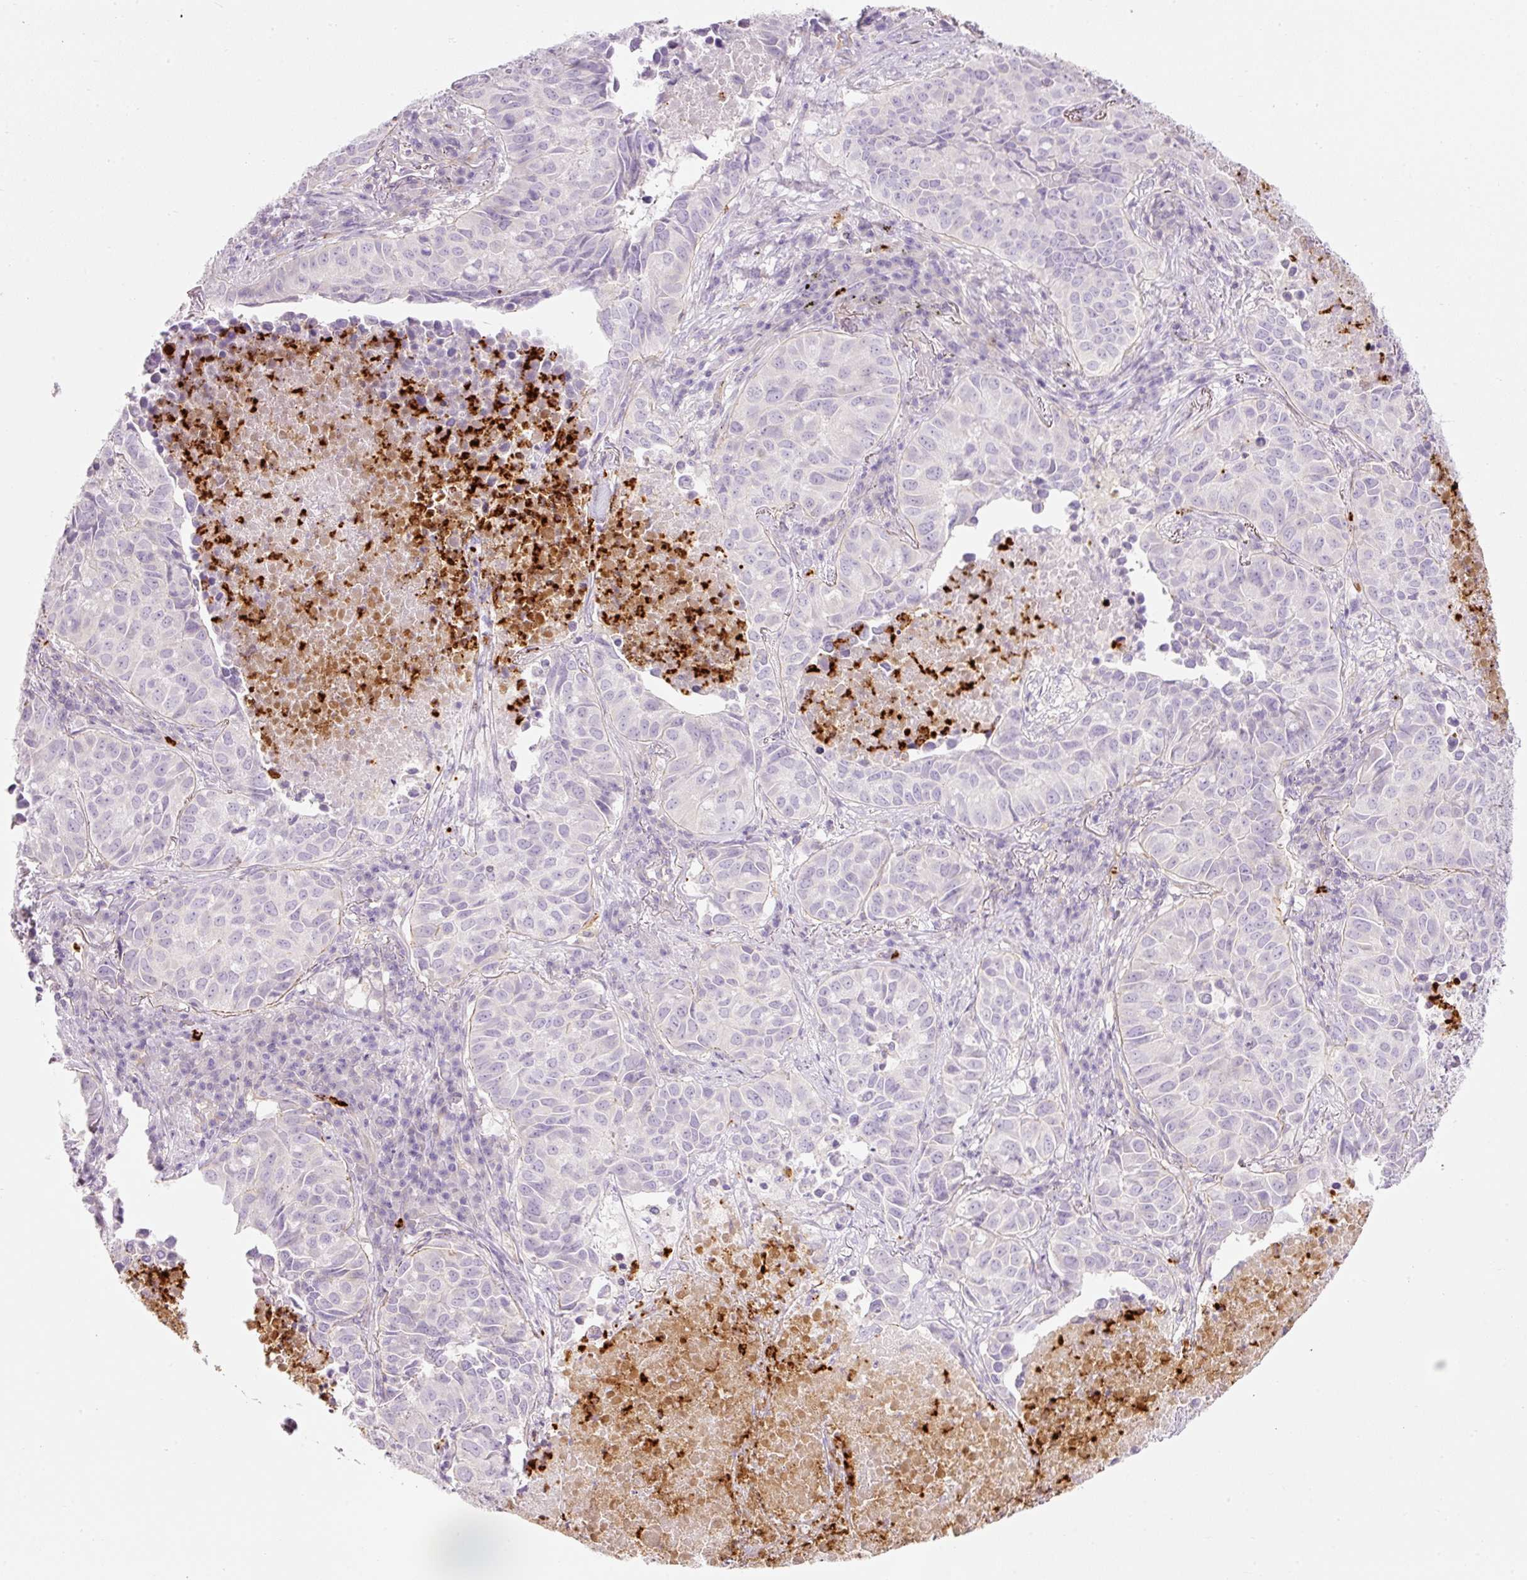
{"staining": {"intensity": "negative", "quantity": "none", "location": "none"}, "tissue": "lung cancer", "cell_type": "Tumor cells", "image_type": "cancer", "snomed": [{"axis": "morphology", "description": "Adenocarcinoma, NOS"}, {"axis": "topography", "description": "Lung"}], "caption": "This photomicrograph is of lung cancer stained with IHC to label a protein in brown with the nuclei are counter-stained blue. There is no expression in tumor cells.", "gene": "MAP3K3", "patient": {"sex": "female", "age": 50}}